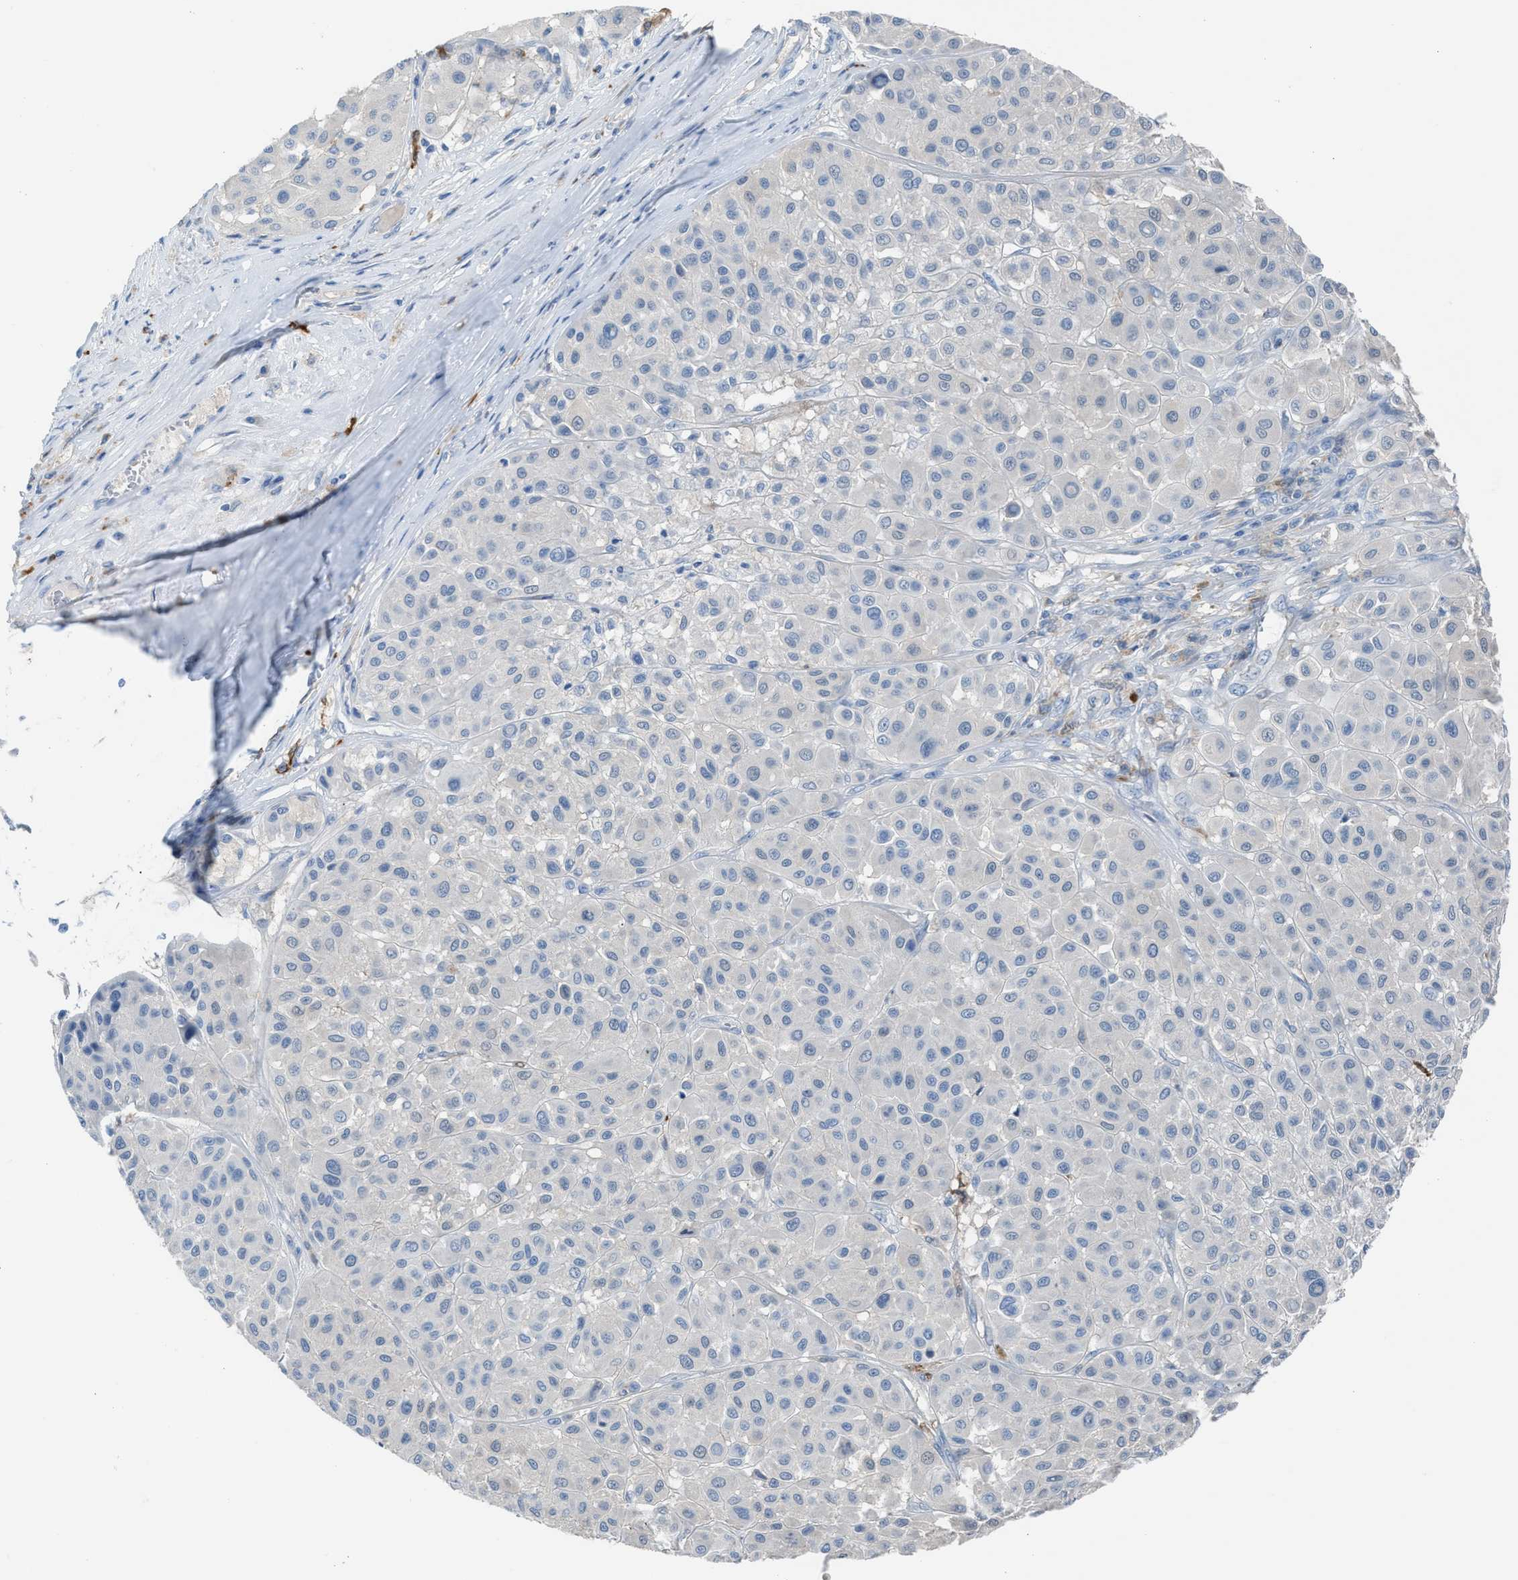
{"staining": {"intensity": "negative", "quantity": "none", "location": "none"}, "tissue": "melanoma", "cell_type": "Tumor cells", "image_type": "cancer", "snomed": [{"axis": "morphology", "description": "Malignant melanoma, Metastatic site"}, {"axis": "topography", "description": "Soft tissue"}], "caption": "Photomicrograph shows no protein expression in tumor cells of melanoma tissue. (DAB (3,3'-diaminobenzidine) IHC with hematoxylin counter stain).", "gene": "CLEC10A", "patient": {"sex": "male", "age": 41}}